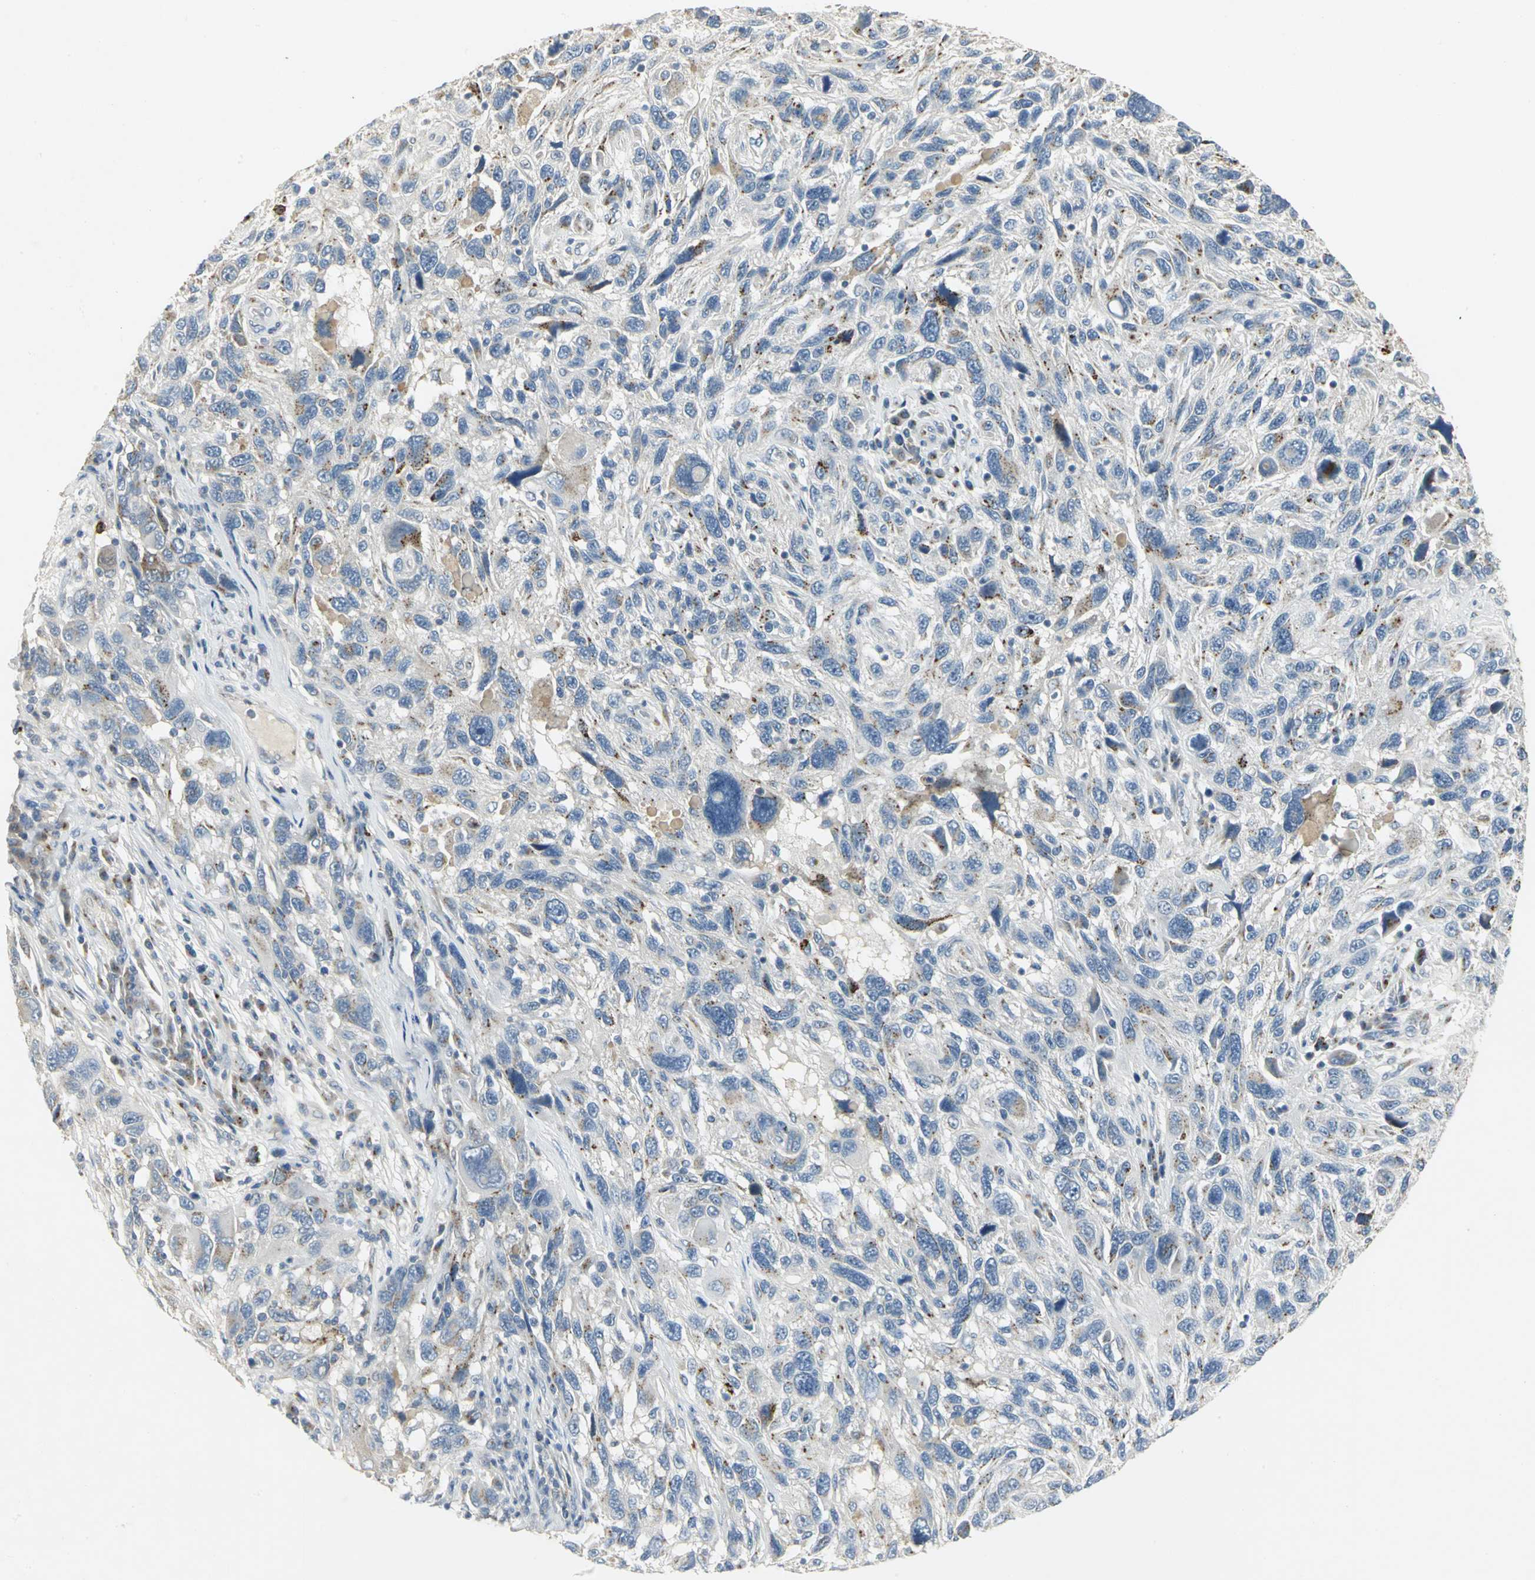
{"staining": {"intensity": "negative", "quantity": "none", "location": "none"}, "tissue": "melanoma", "cell_type": "Tumor cells", "image_type": "cancer", "snomed": [{"axis": "morphology", "description": "Malignant melanoma, NOS"}, {"axis": "topography", "description": "Skin"}], "caption": "A high-resolution photomicrograph shows immunohistochemistry staining of melanoma, which exhibits no significant staining in tumor cells.", "gene": "TM9SF2", "patient": {"sex": "male", "age": 53}}